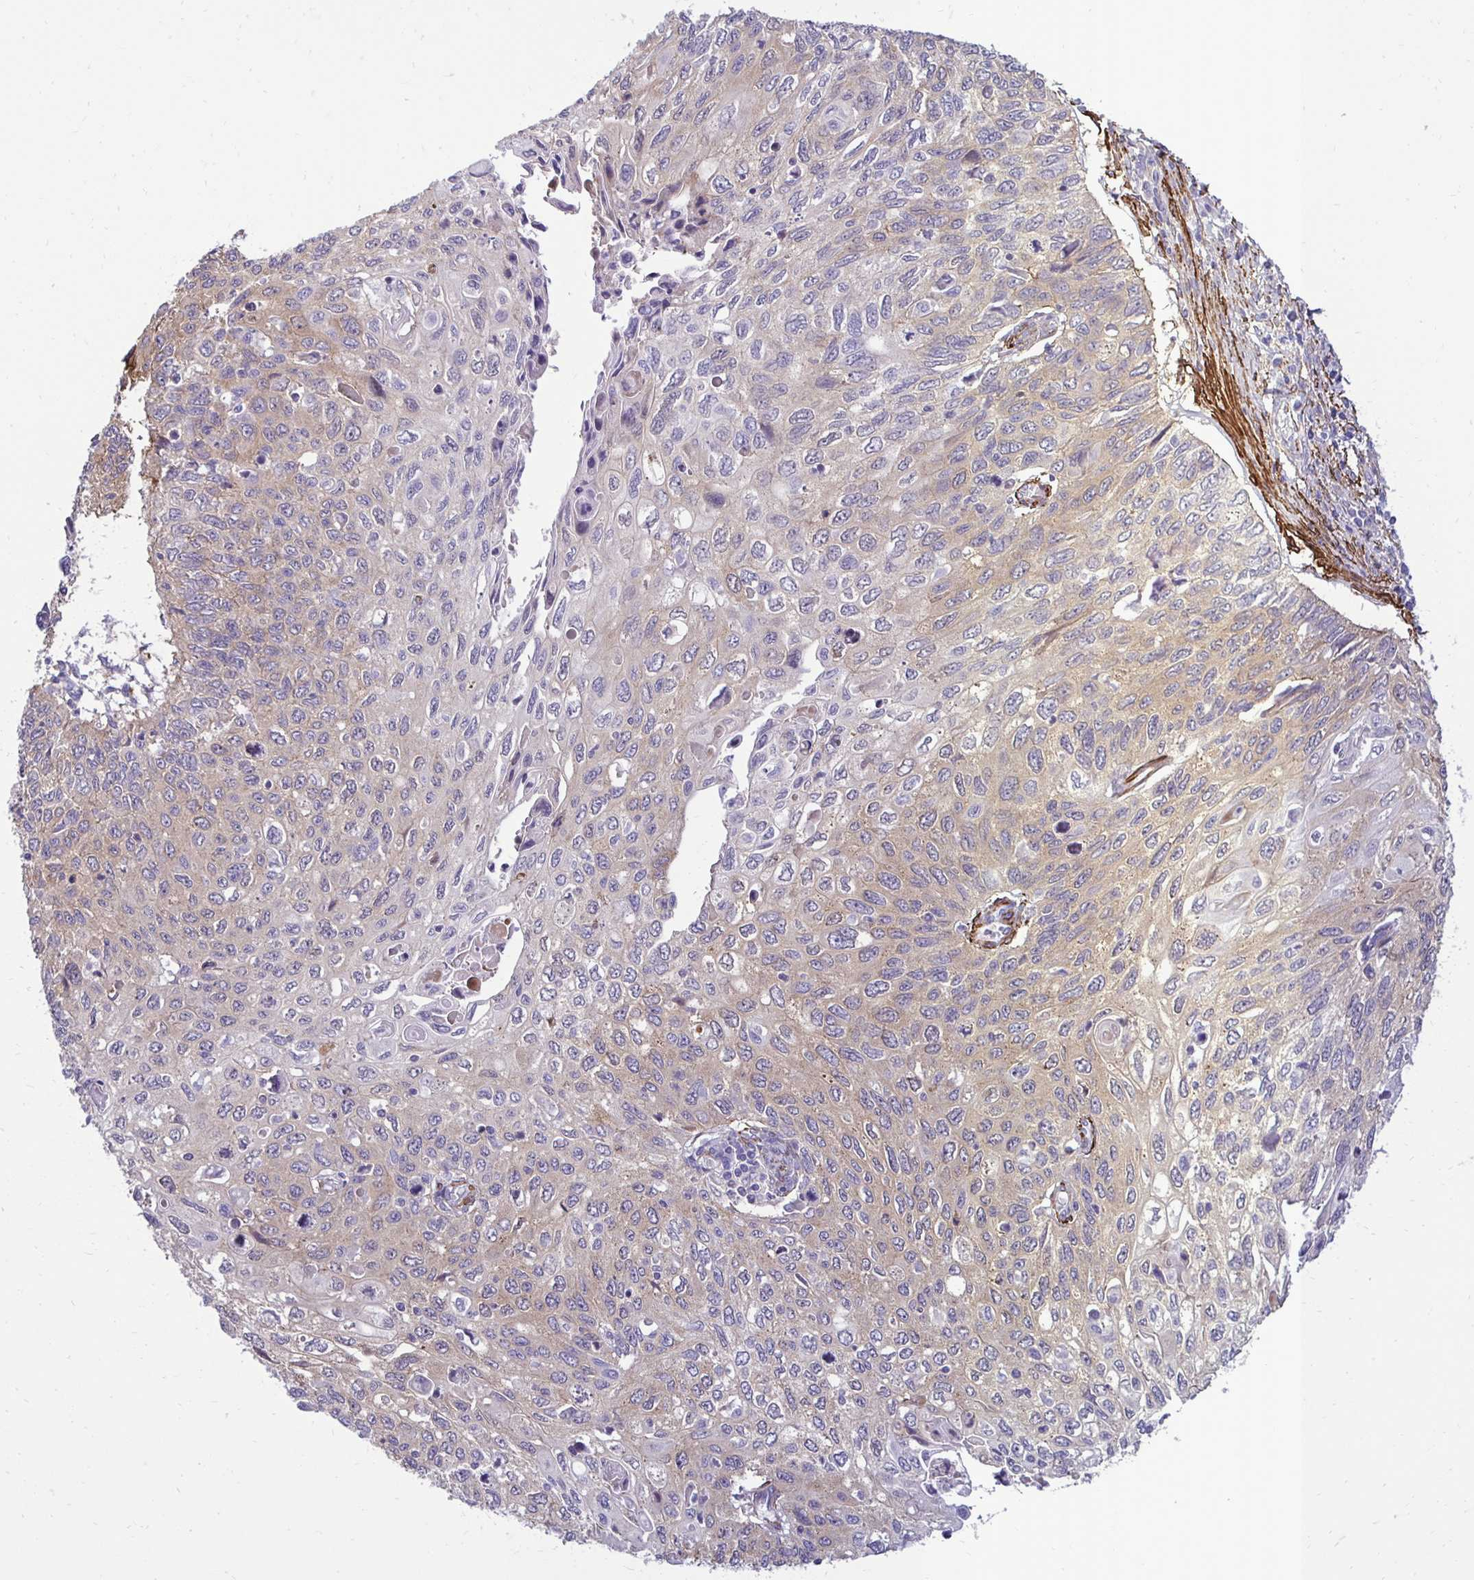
{"staining": {"intensity": "moderate", "quantity": "25%-75%", "location": "cytoplasmic/membranous"}, "tissue": "cervical cancer", "cell_type": "Tumor cells", "image_type": "cancer", "snomed": [{"axis": "morphology", "description": "Squamous cell carcinoma, NOS"}, {"axis": "topography", "description": "Cervix"}], "caption": "Cervical cancer stained with a protein marker shows moderate staining in tumor cells.", "gene": "CTPS1", "patient": {"sex": "female", "age": 70}}